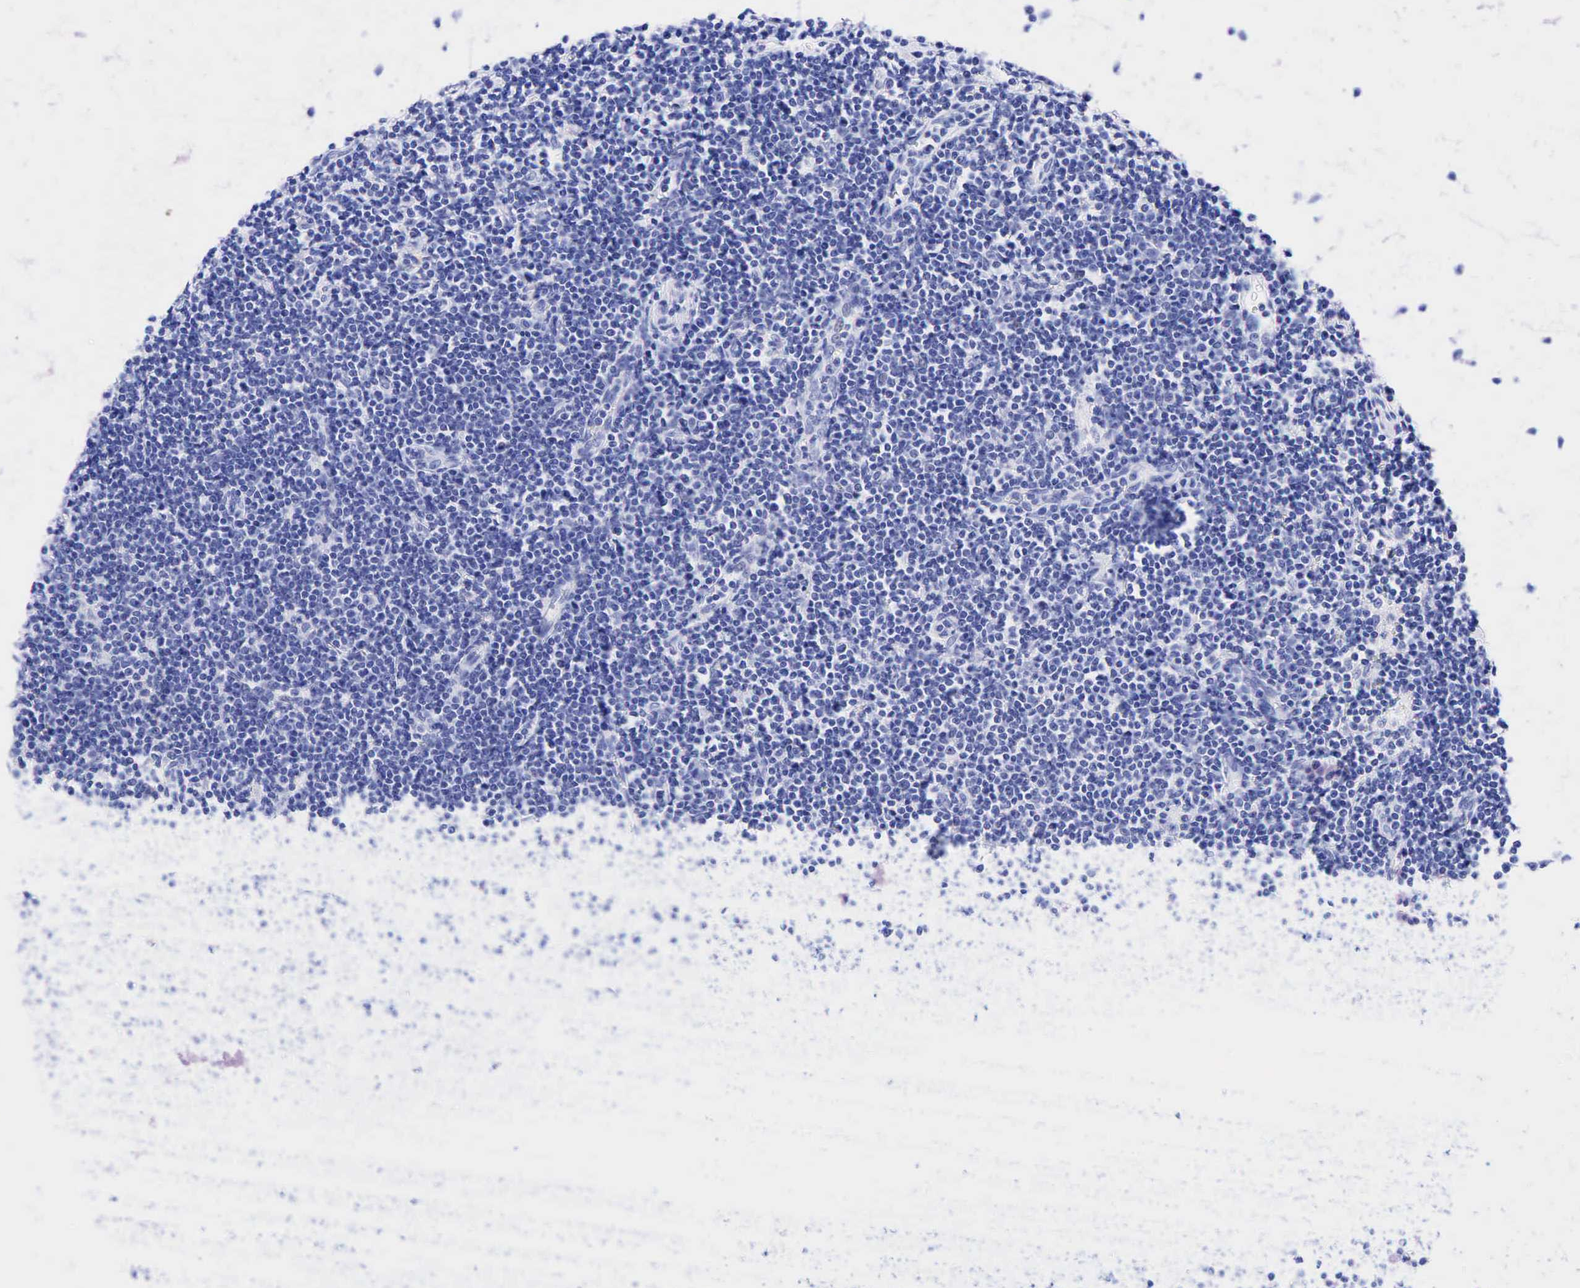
{"staining": {"intensity": "negative", "quantity": "none", "location": "none"}, "tissue": "lymphoma", "cell_type": "Tumor cells", "image_type": "cancer", "snomed": [{"axis": "morphology", "description": "Malignant lymphoma, non-Hodgkin's type, Low grade"}, {"axis": "topography", "description": "Lymph node"}], "caption": "Immunohistochemistry of human lymphoma displays no staining in tumor cells. Nuclei are stained in blue.", "gene": "KRT19", "patient": {"sex": "male", "age": 65}}